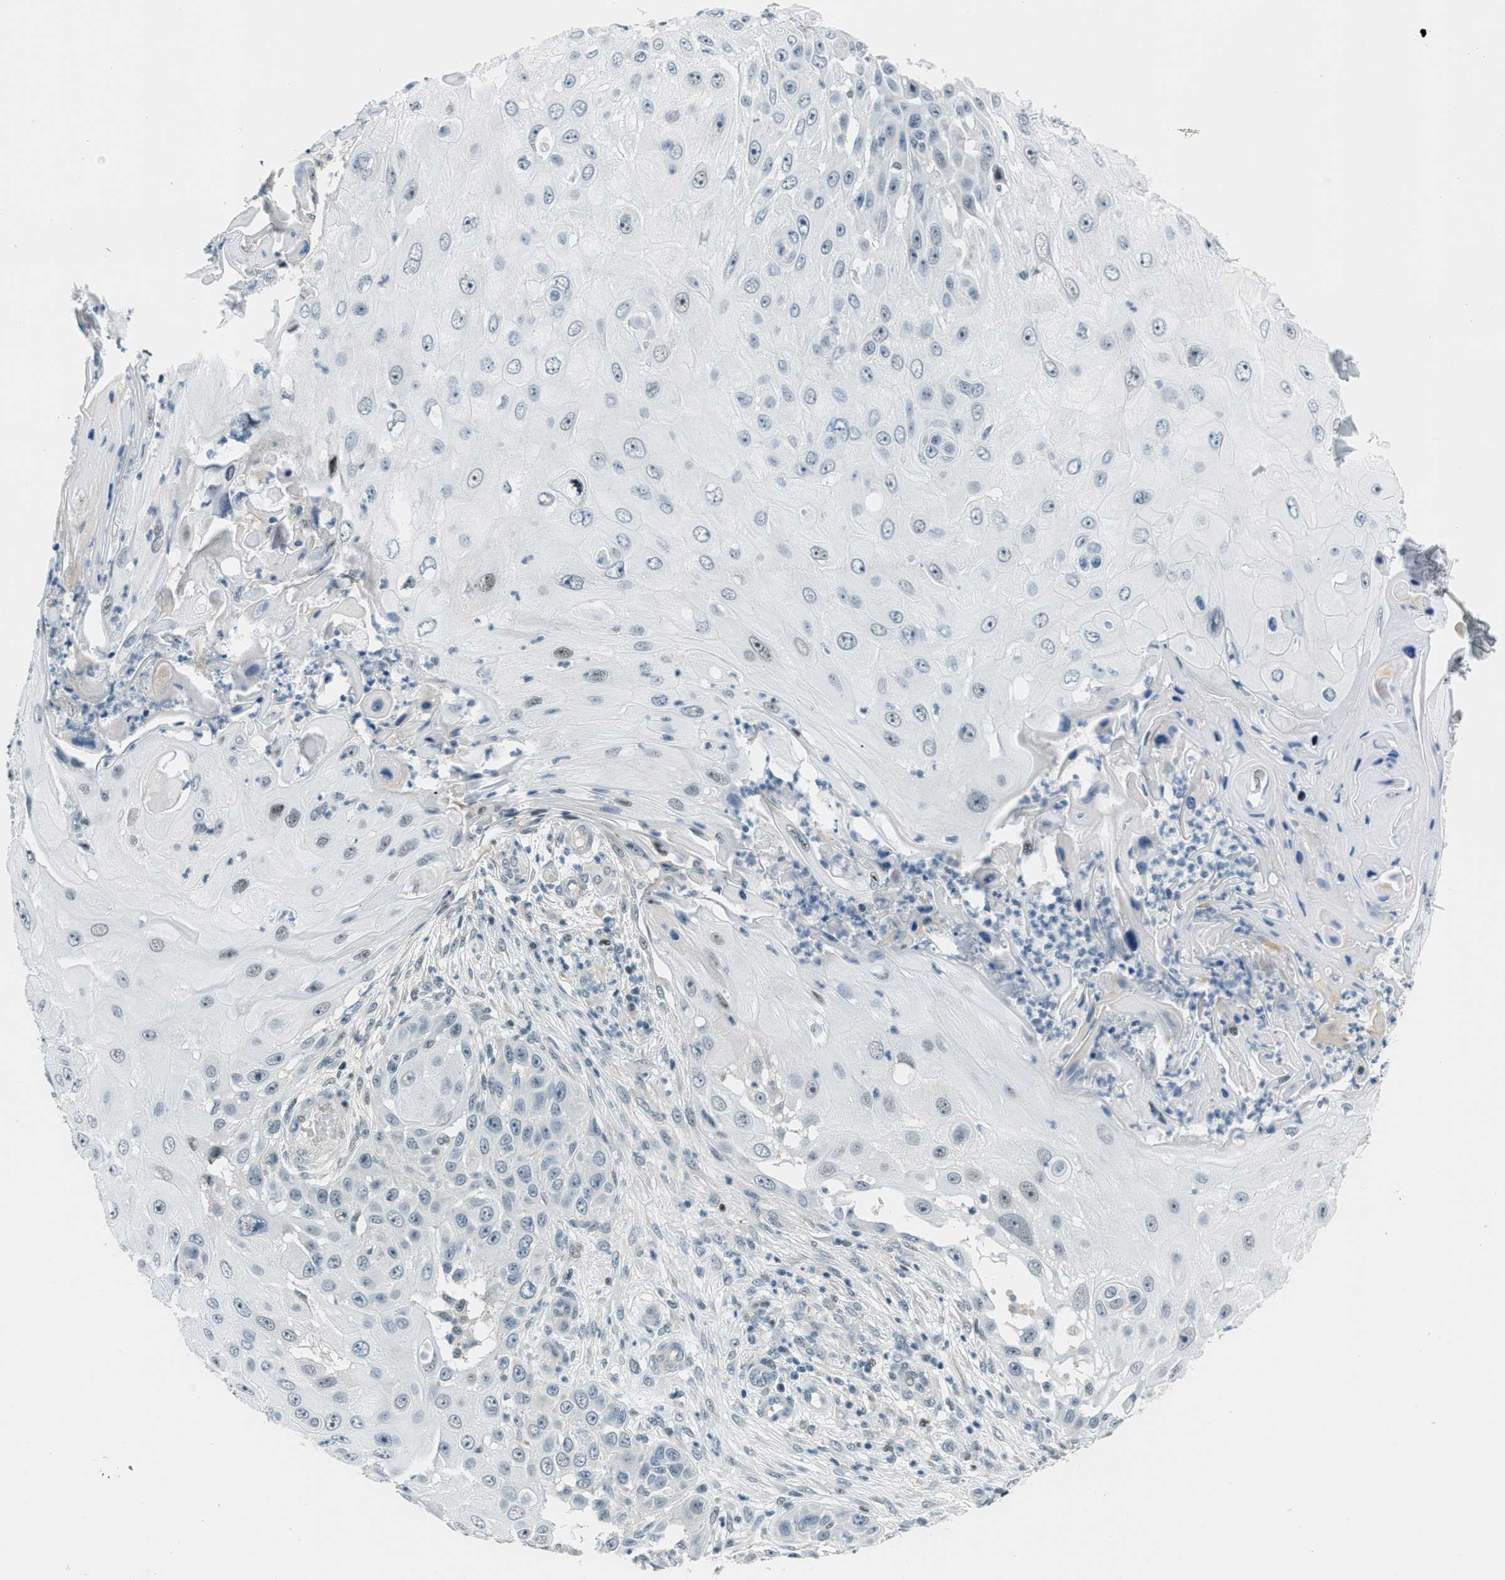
{"staining": {"intensity": "negative", "quantity": "none", "location": "none"}, "tissue": "skin cancer", "cell_type": "Tumor cells", "image_type": "cancer", "snomed": [{"axis": "morphology", "description": "Squamous cell carcinoma, NOS"}, {"axis": "topography", "description": "Skin"}], "caption": "Tumor cells are negative for protein expression in human squamous cell carcinoma (skin). Brightfield microscopy of immunohistochemistry (IHC) stained with DAB (brown) and hematoxylin (blue), captured at high magnification.", "gene": "ZDHHC23", "patient": {"sex": "female", "age": 44}}